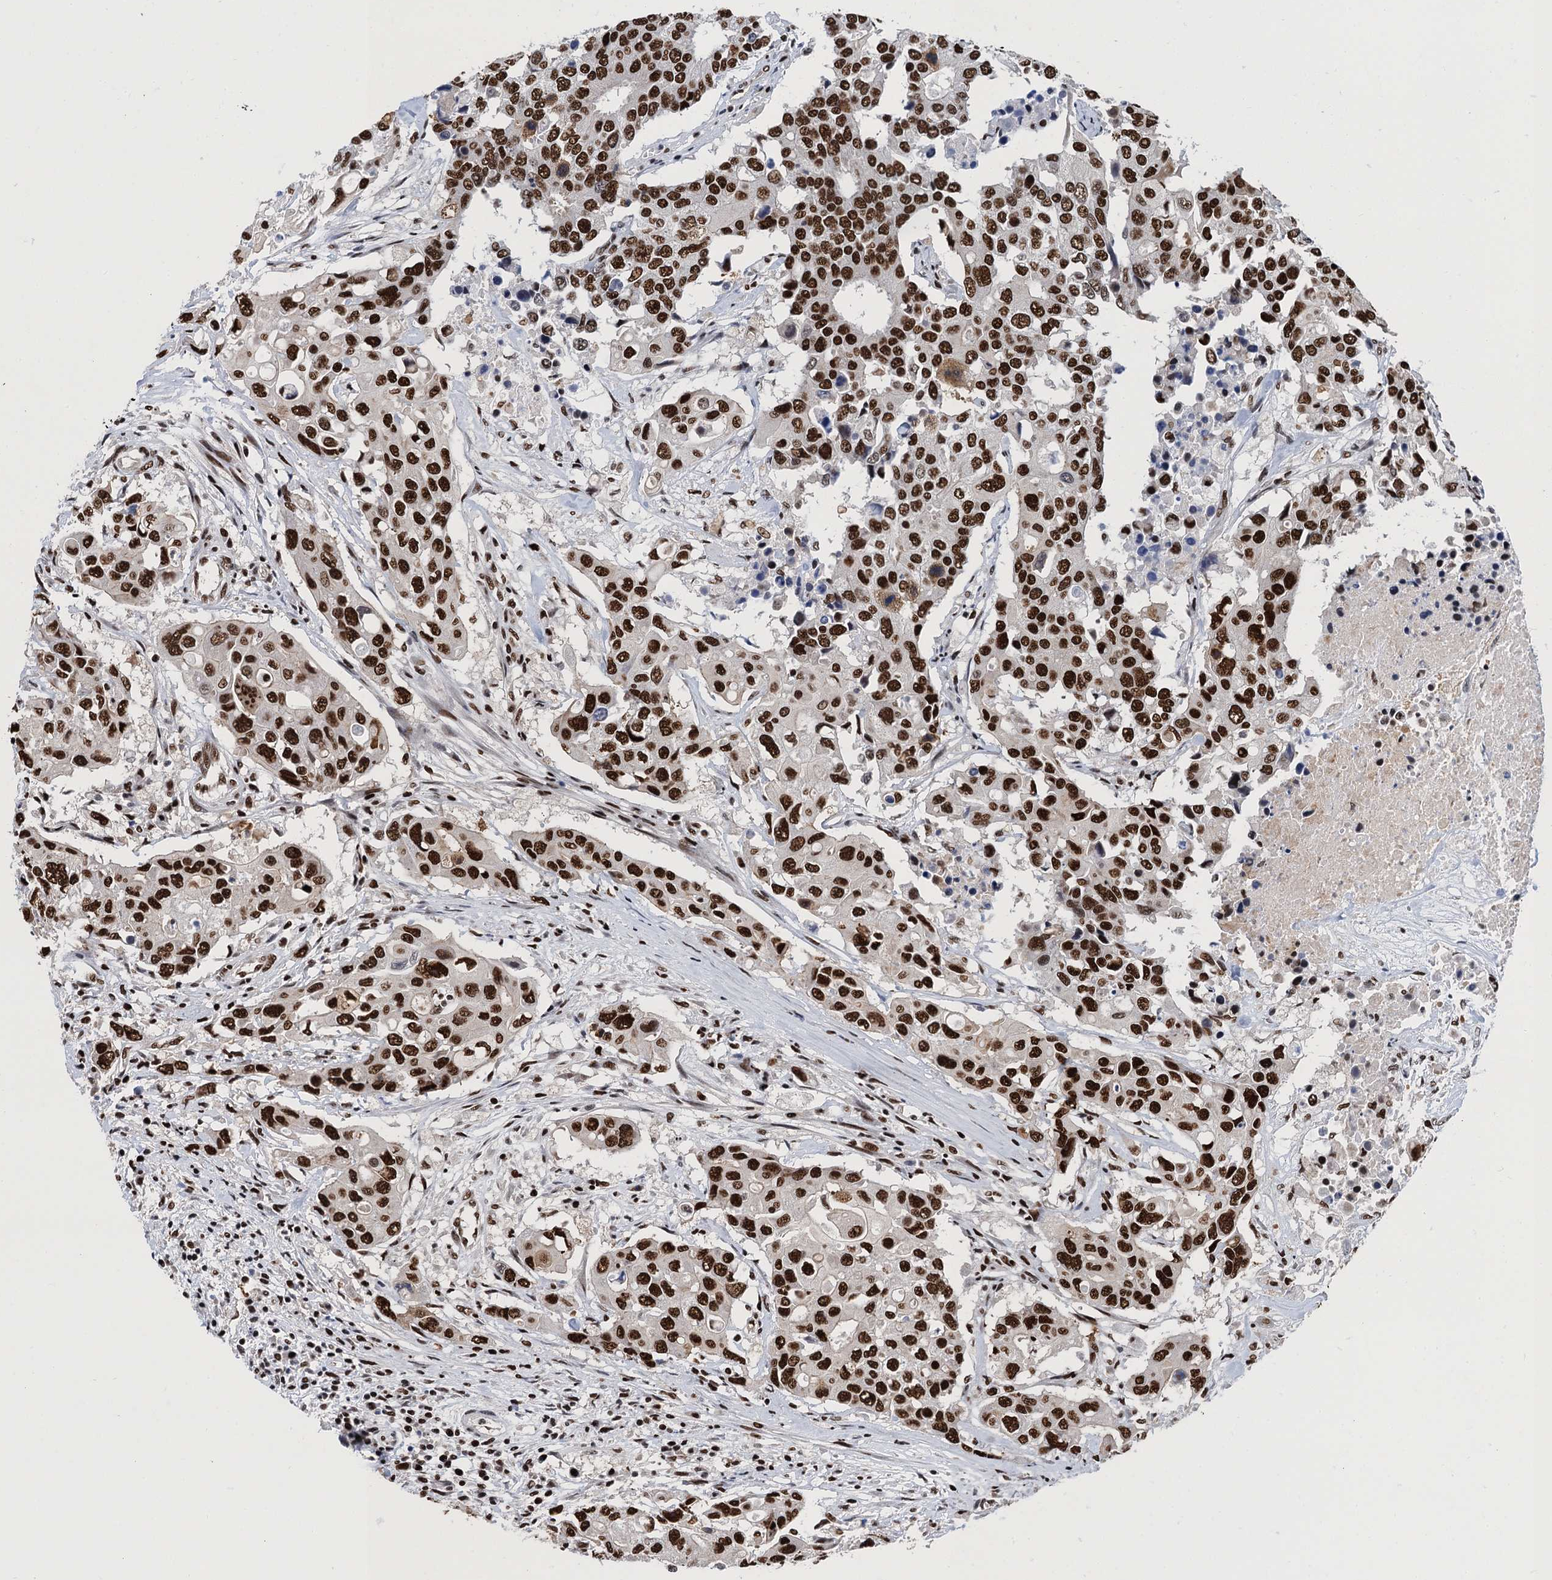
{"staining": {"intensity": "strong", "quantity": ">75%", "location": "nuclear"}, "tissue": "colorectal cancer", "cell_type": "Tumor cells", "image_type": "cancer", "snomed": [{"axis": "morphology", "description": "Adenocarcinoma, NOS"}, {"axis": "topography", "description": "Colon"}], "caption": "Immunohistochemical staining of human colorectal cancer displays high levels of strong nuclear protein positivity in about >75% of tumor cells.", "gene": "PPP4R1", "patient": {"sex": "male", "age": 77}}